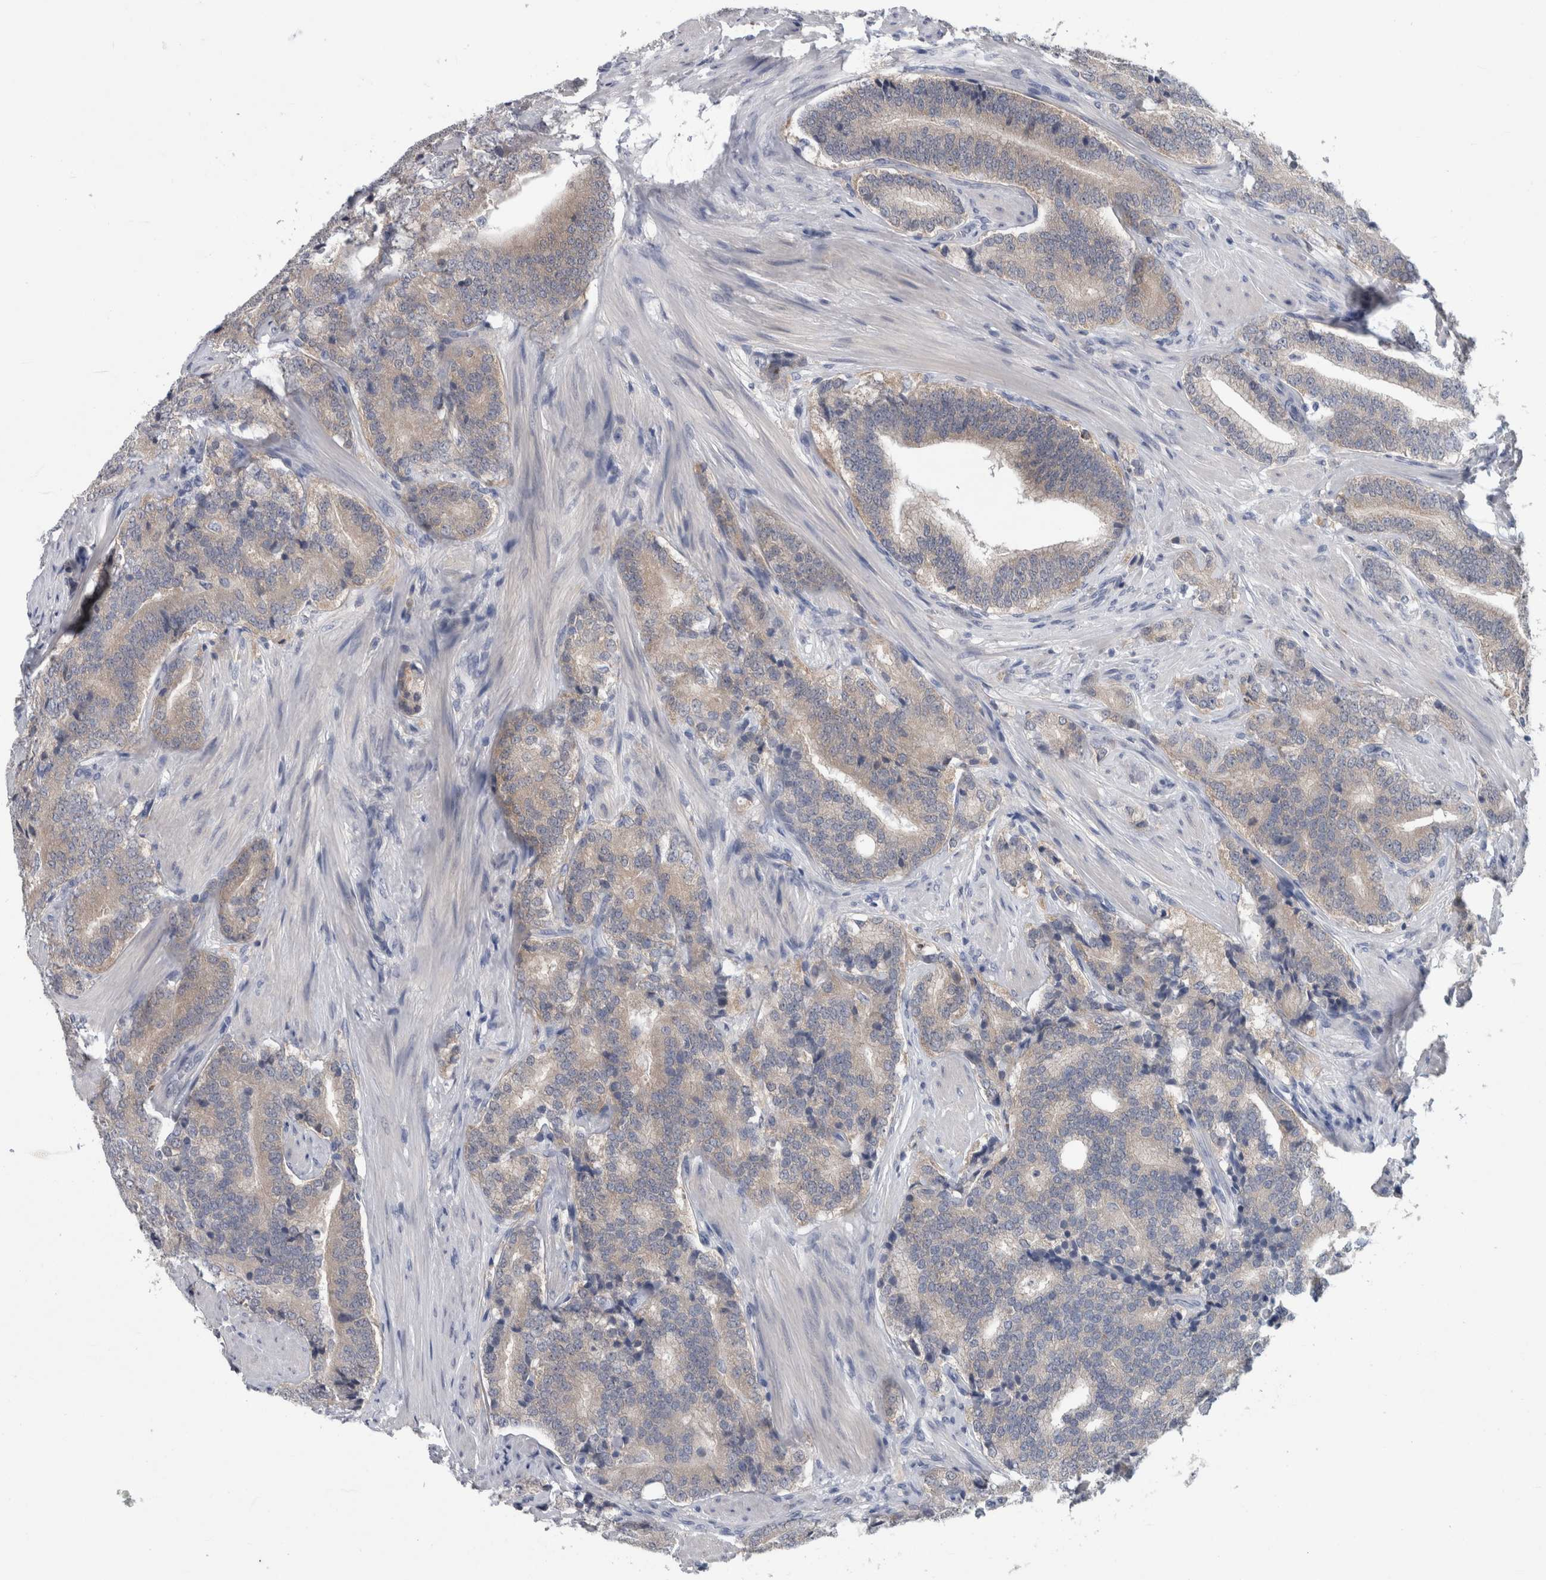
{"staining": {"intensity": "weak", "quantity": "25%-75%", "location": "cytoplasmic/membranous"}, "tissue": "prostate cancer", "cell_type": "Tumor cells", "image_type": "cancer", "snomed": [{"axis": "morphology", "description": "Adenocarcinoma, High grade"}, {"axis": "topography", "description": "Prostate"}], "caption": "The histopathology image demonstrates staining of prostate adenocarcinoma (high-grade), revealing weak cytoplasmic/membranous protein staining (brown color) within tumor cells.", "gene": "FAM83H", "patient": {"sex": "male", "age": 55}}